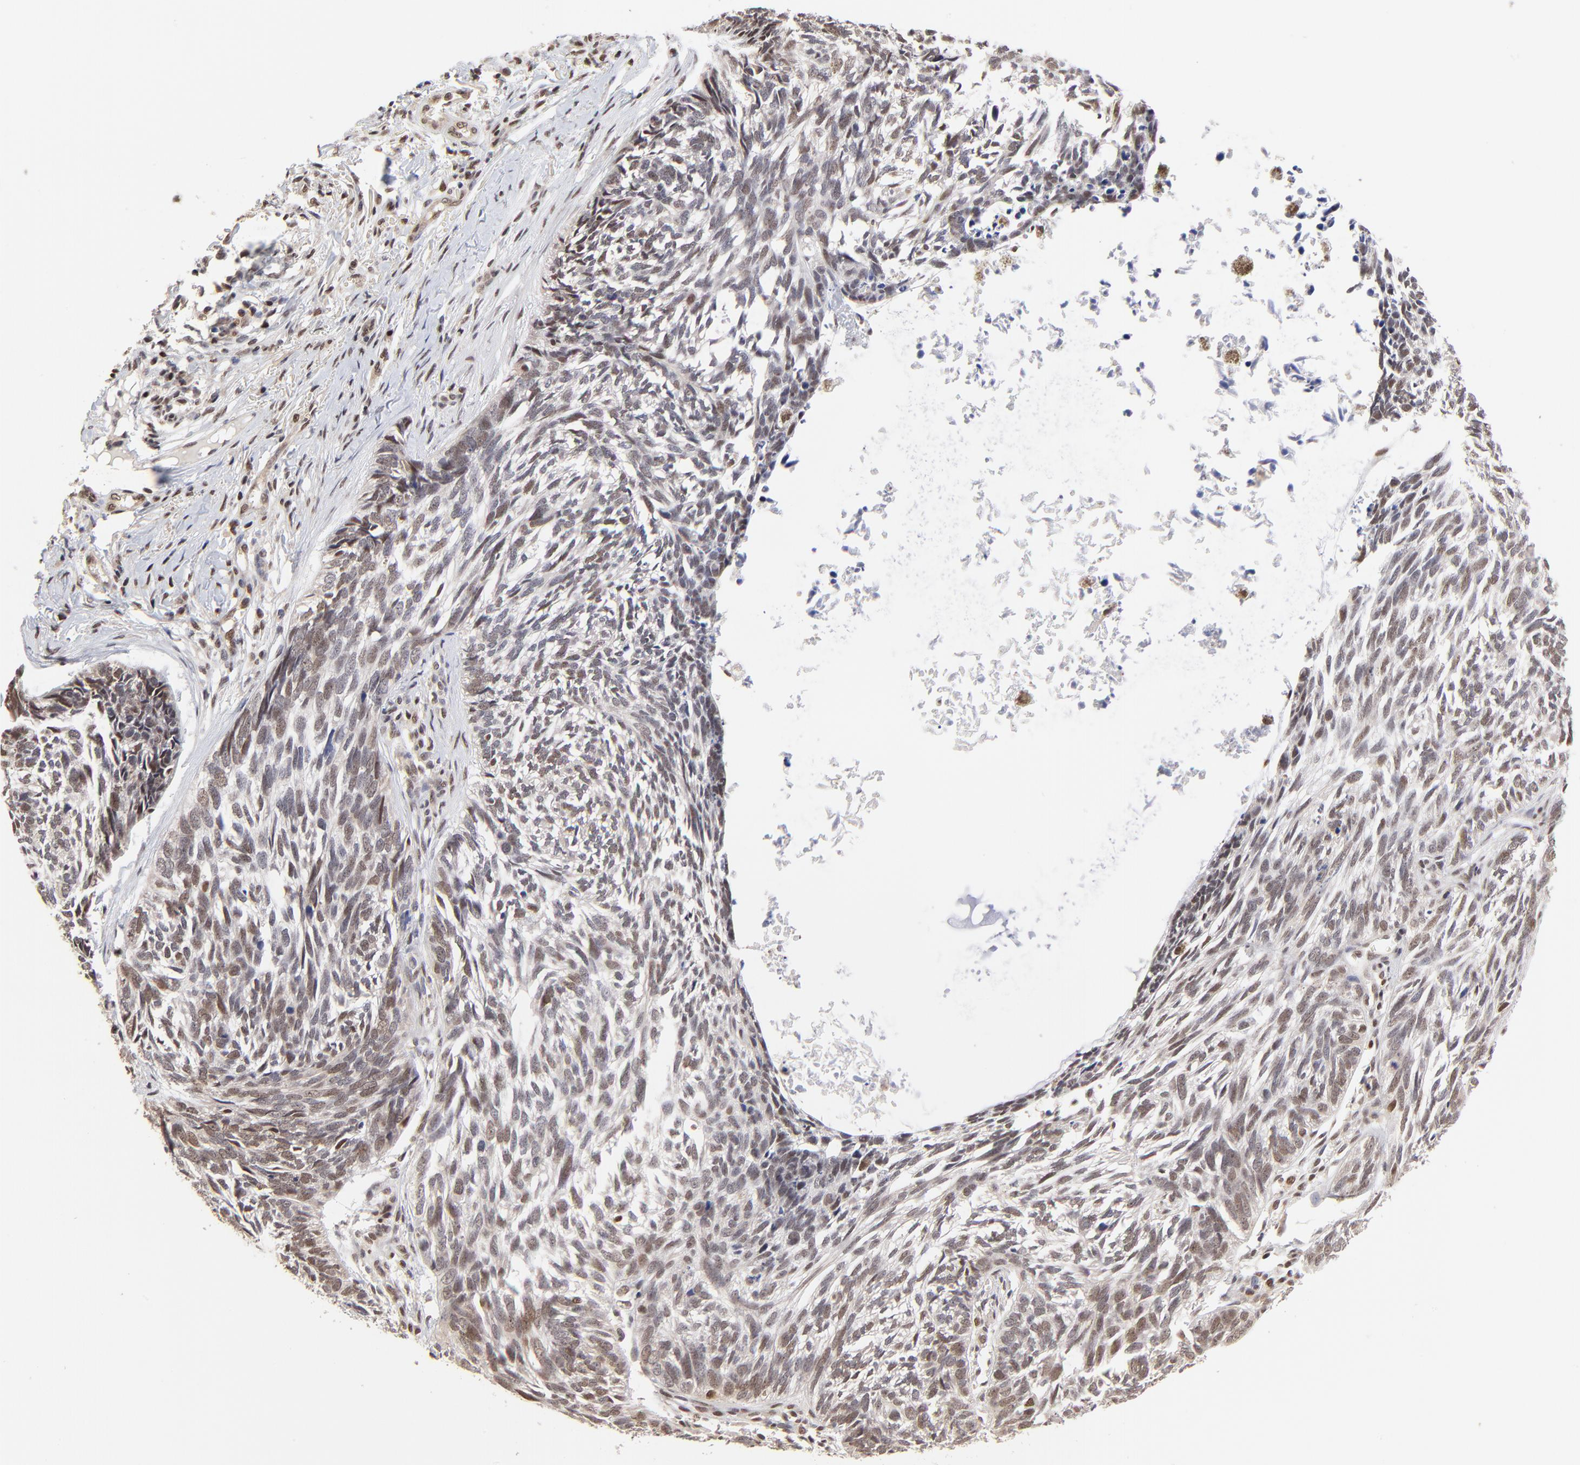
{"staining": {"intensity": "weak", "quantity": "25%-75%", "location": "nuclear"}, "tissue": "skin cancer", "cell_type": "Tumor cells", "image_type": "cancer", "snomed": [{"axis": "morphology", "description": "Basal cell carcinoma"}, {"axis": "topography", "description": "Skin"}], "caption": "Approximately 25%-75% of tumor cells in human skin cancer (basal cell carcinoma) demonstrate weak nuclear protein positivity as visualized by brown immunohistochemical staining.", "gene": "DSN1", "patient": {"sex": "male", "age": 63}}